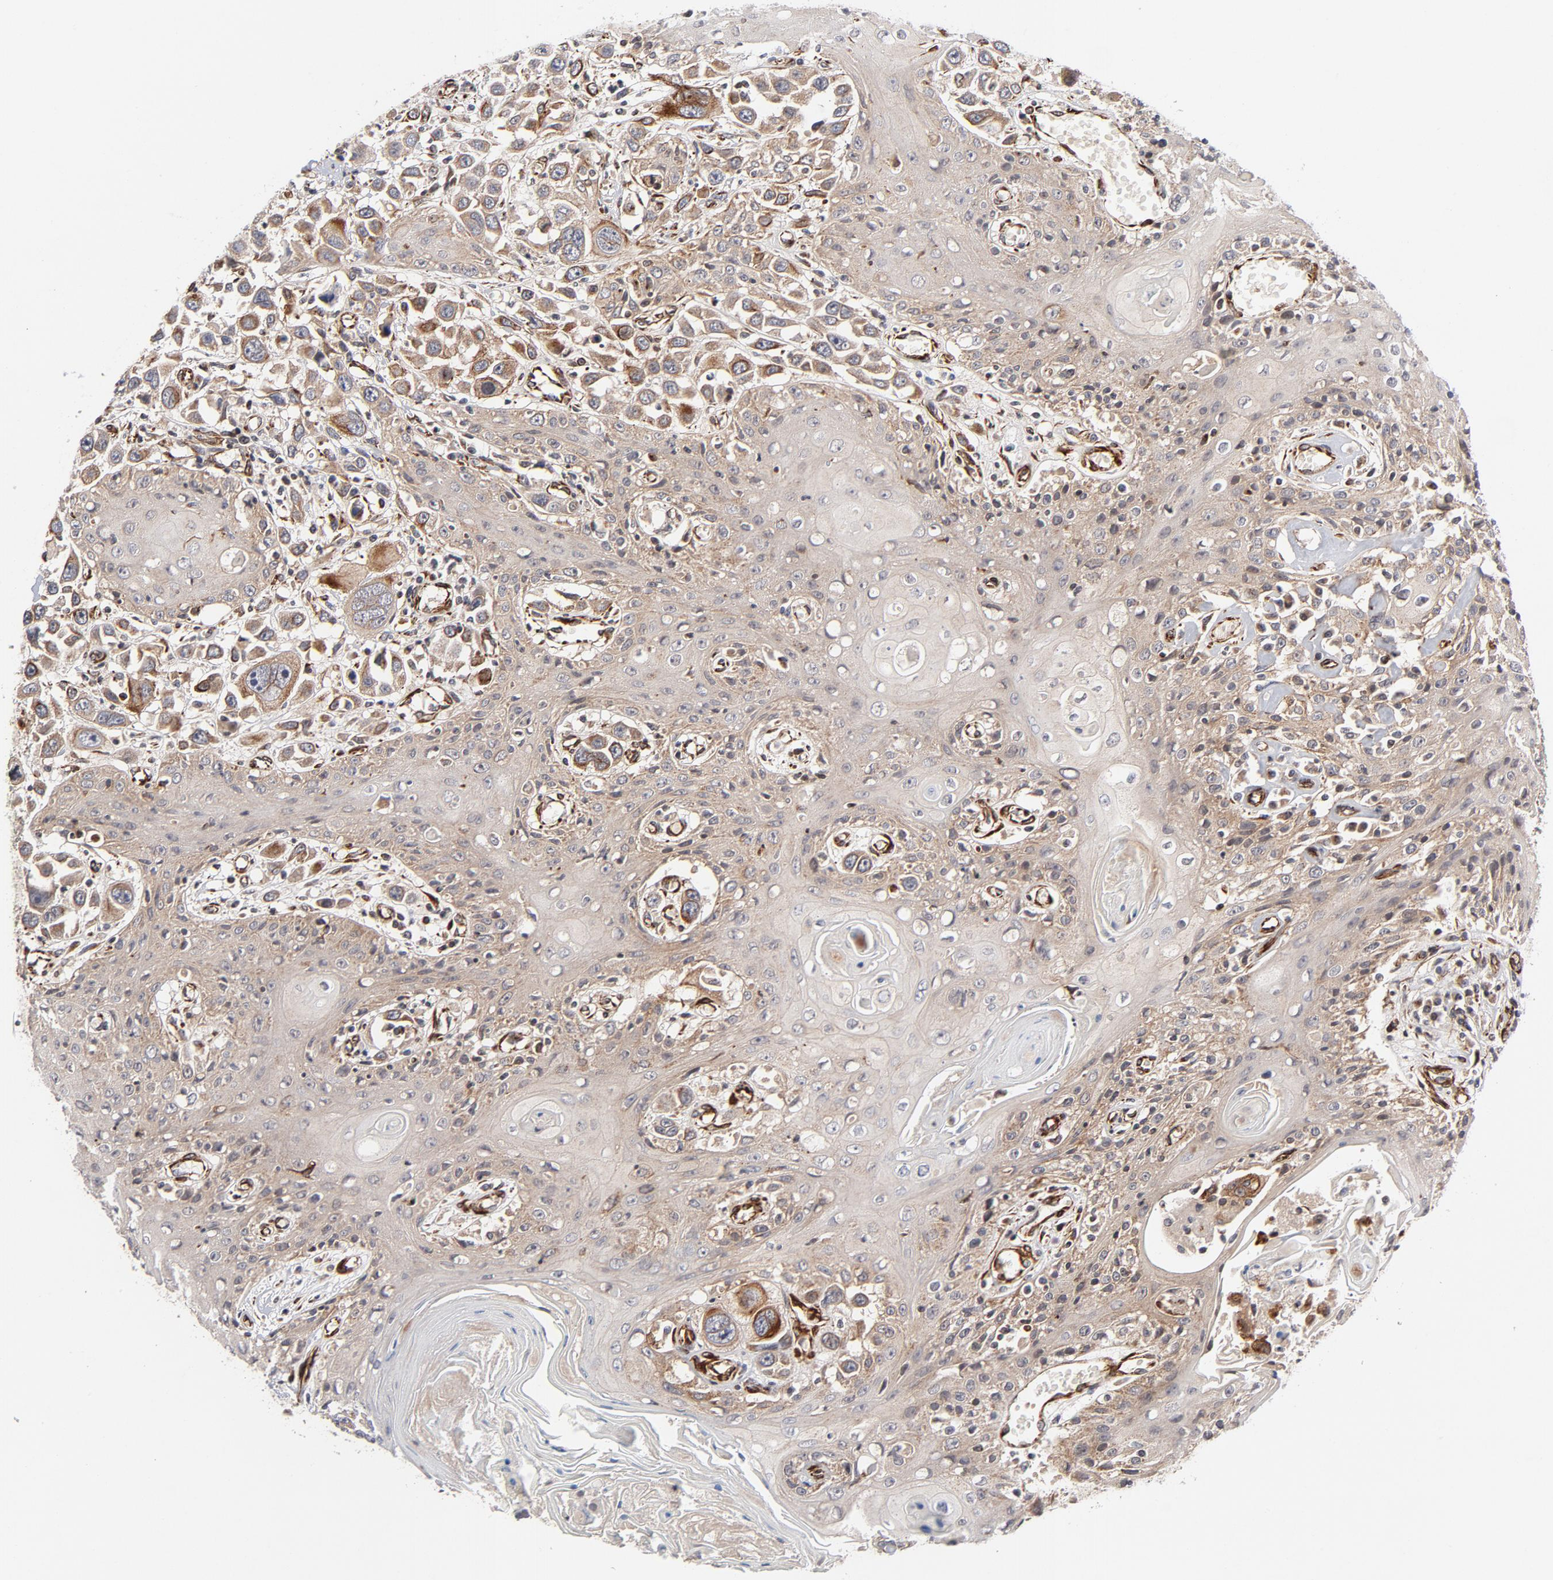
{"staining": {"intensity": "weak", "quantity": ">75%", "location": "cytoplasmic/membranous"}, "tissue": "head and neck cancer", "cell_type": "Tumor cells", "image_type": "cancer", "snomed": [{"axis": "morphology", "description": "Squamous cell carcinoma, NOS"}, {"axis": "topography", "description": "Oral tissue"}, {"axis": "topography", "description": "Head-Neck"}], "caption": "Head and neck cancer (squamous cell carcinoma) stained for a protein demonstrates weak cytoplasmic/membranous positivity in tumor cells.", "gene": "DNAAF2", "patient": {"sex": "female", "age": 76}}